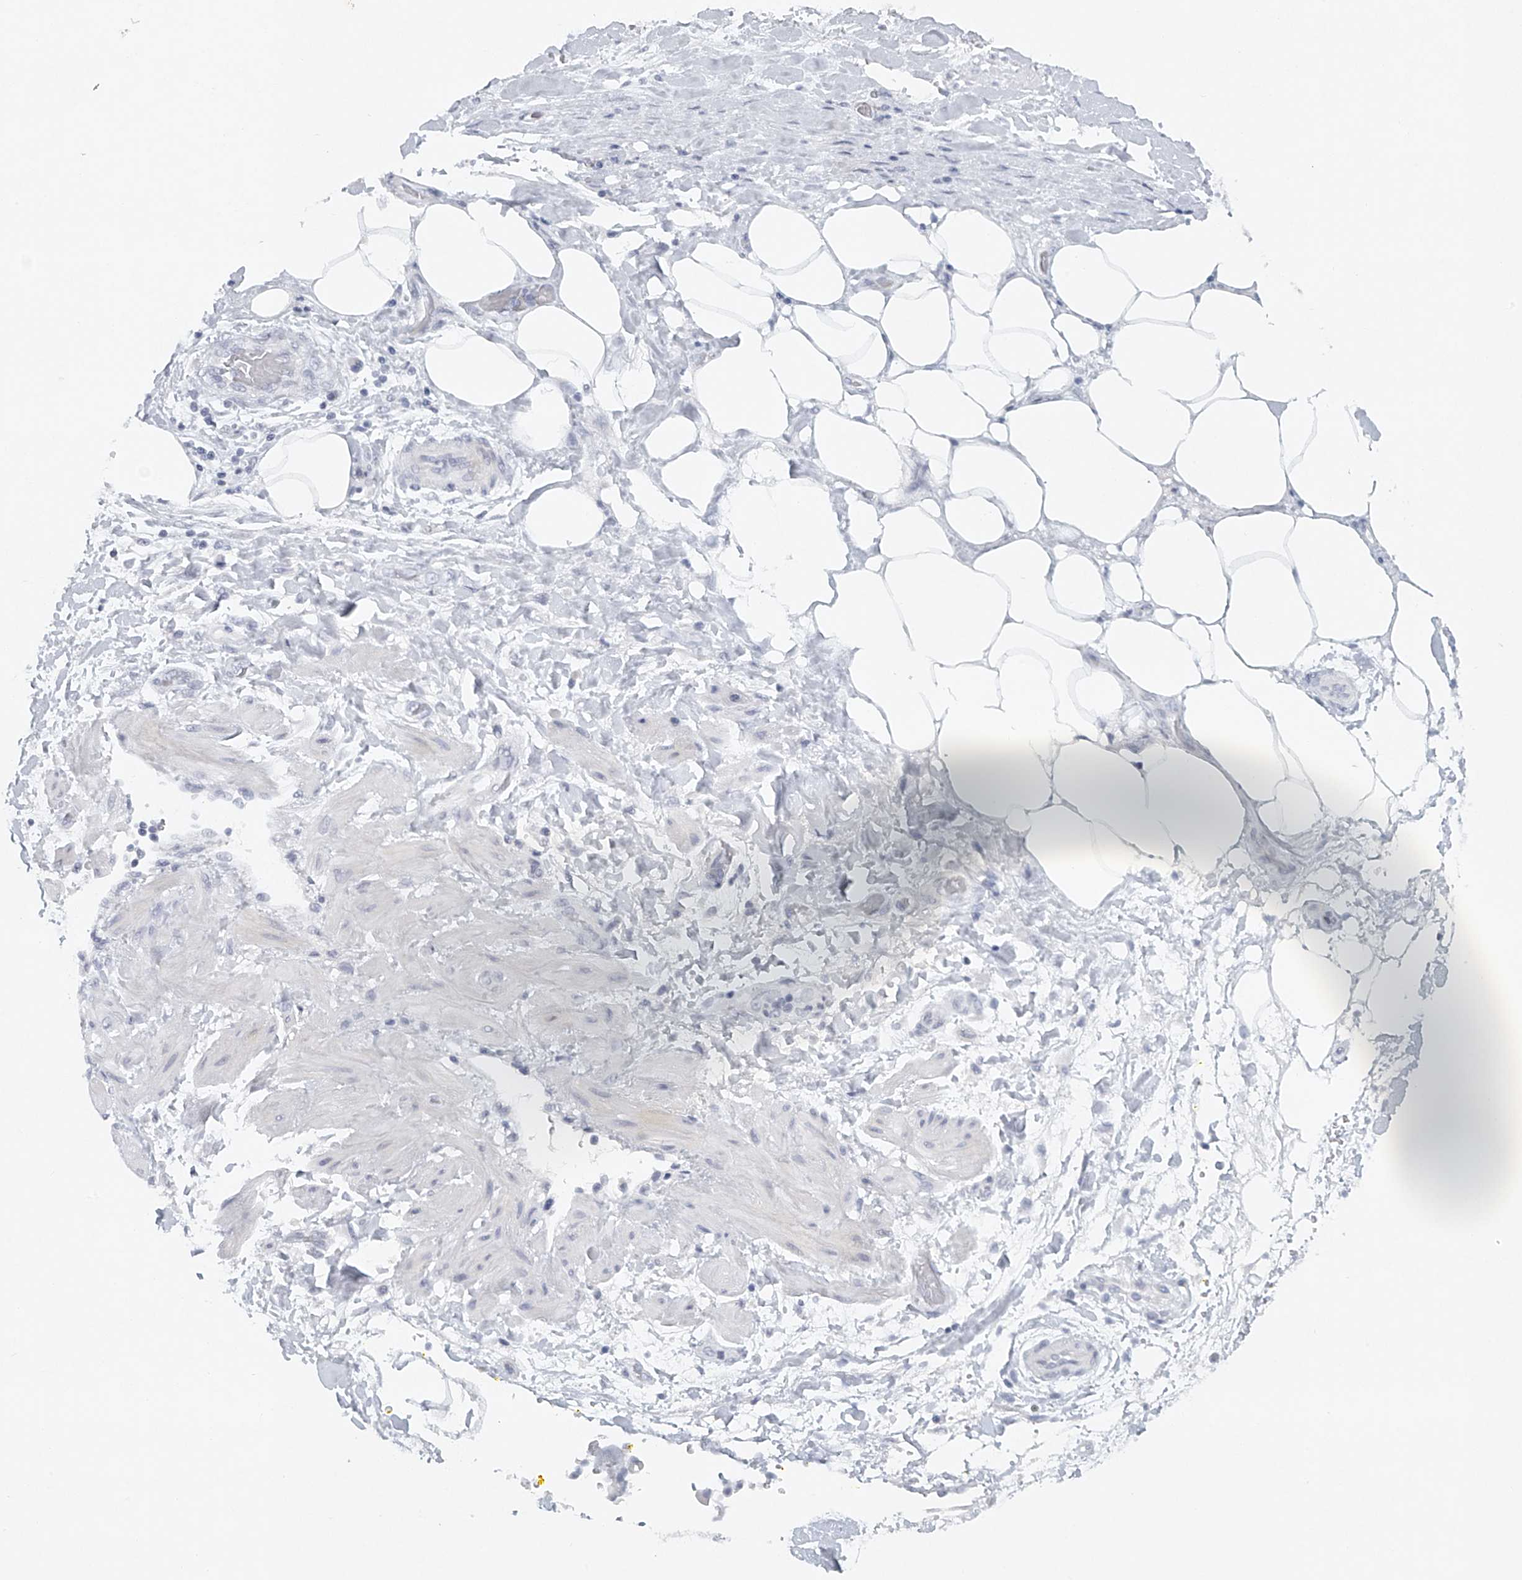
{"staining": {"intensity": "negative", "quantity": "none", "location": "none"}, "tissue": "pancreatic cancer", "cell_type": "Tumor cells", "image_type": "cancer", "snomed": [{"axis": "morphology", "description": "Adenocarcinoma, NOS"}, {"axis": "topography", "description": "Pancreas"}], "caption": "An immunohistochemistry (IHC) image of pancreatic cancer is shown. There is no staining in tumor cells of pancreatic cancer.", "gene": "FAT2", "patient": {"sex": "male", "age": 70}}